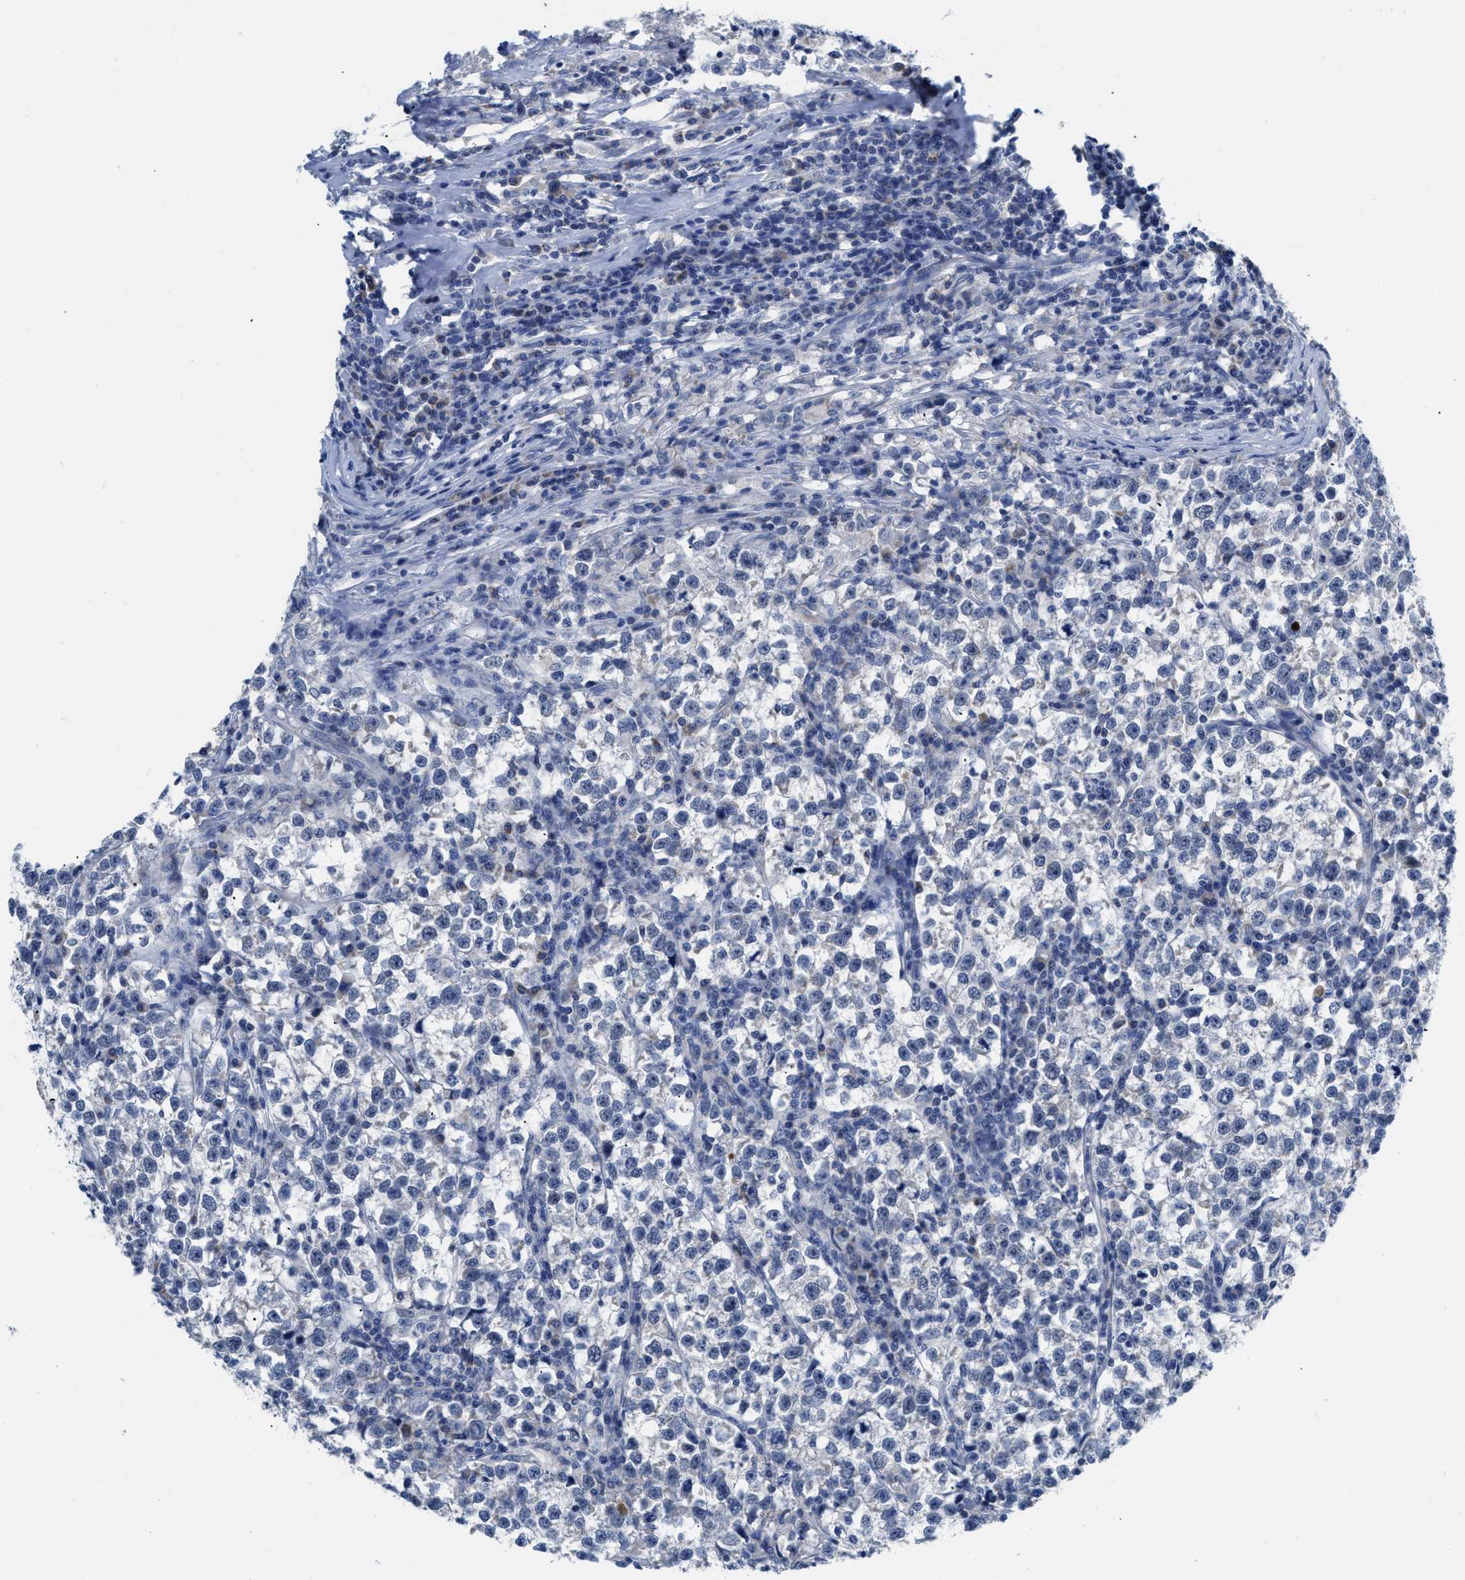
{"staining": {"intensity": "negative", "quantity": "none", "location": "none"}, "tissue": "testis cancer", "cell_type": "Tumor cells", "image_type": "cancer", "snomed": [{"axis": "morphology", "description": "Normal tissue, NOS"}, {"axis": "morphology", "description": "Seminoma, NOS"}, {"axis": "topography", "description": "Testis"}], "caption": "The histopathology image reveals no significant expression in tumor cells of testis cancer (seminoma).", "gene": "ETFA", "patient": {"sex": "male", "age": 43}}